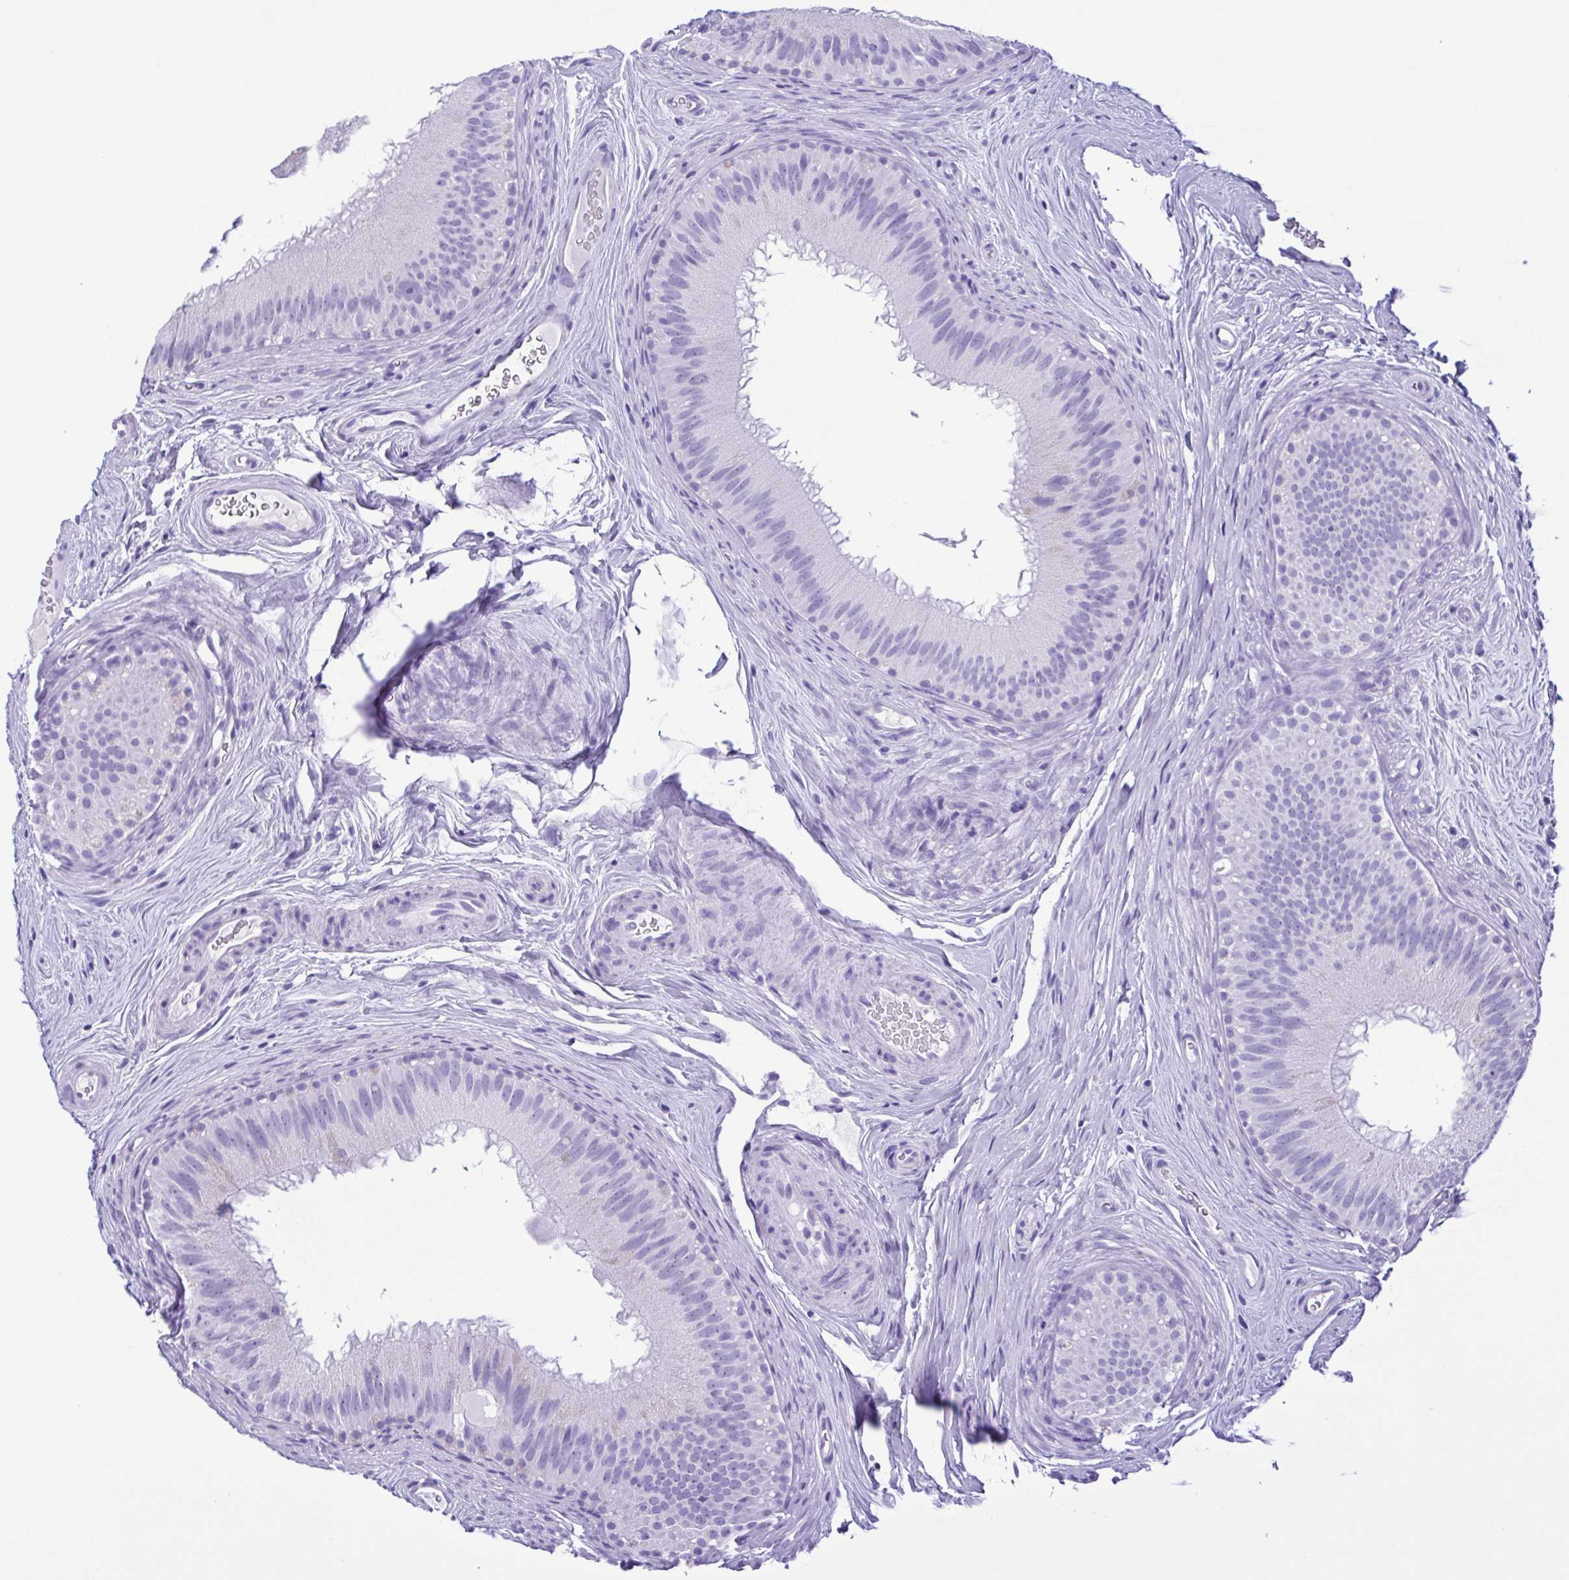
{"staining": {"intensity": "negative", "quantity": "none", "location": "none"}, "tissue": "epididymis", "cell_type": "Glandular cells", "image_type": "normal", "snomed": [{"axis": "morphology", "description": "Normal tissue, NOS"}, {"axis": "topography", "description": "Epididymis"}], "caption": "Glandular cells are negative for protein expression in unremarkable human epididymis.", "gene": "OVGP1", "patient": {"sex": "male", "age": 44}}